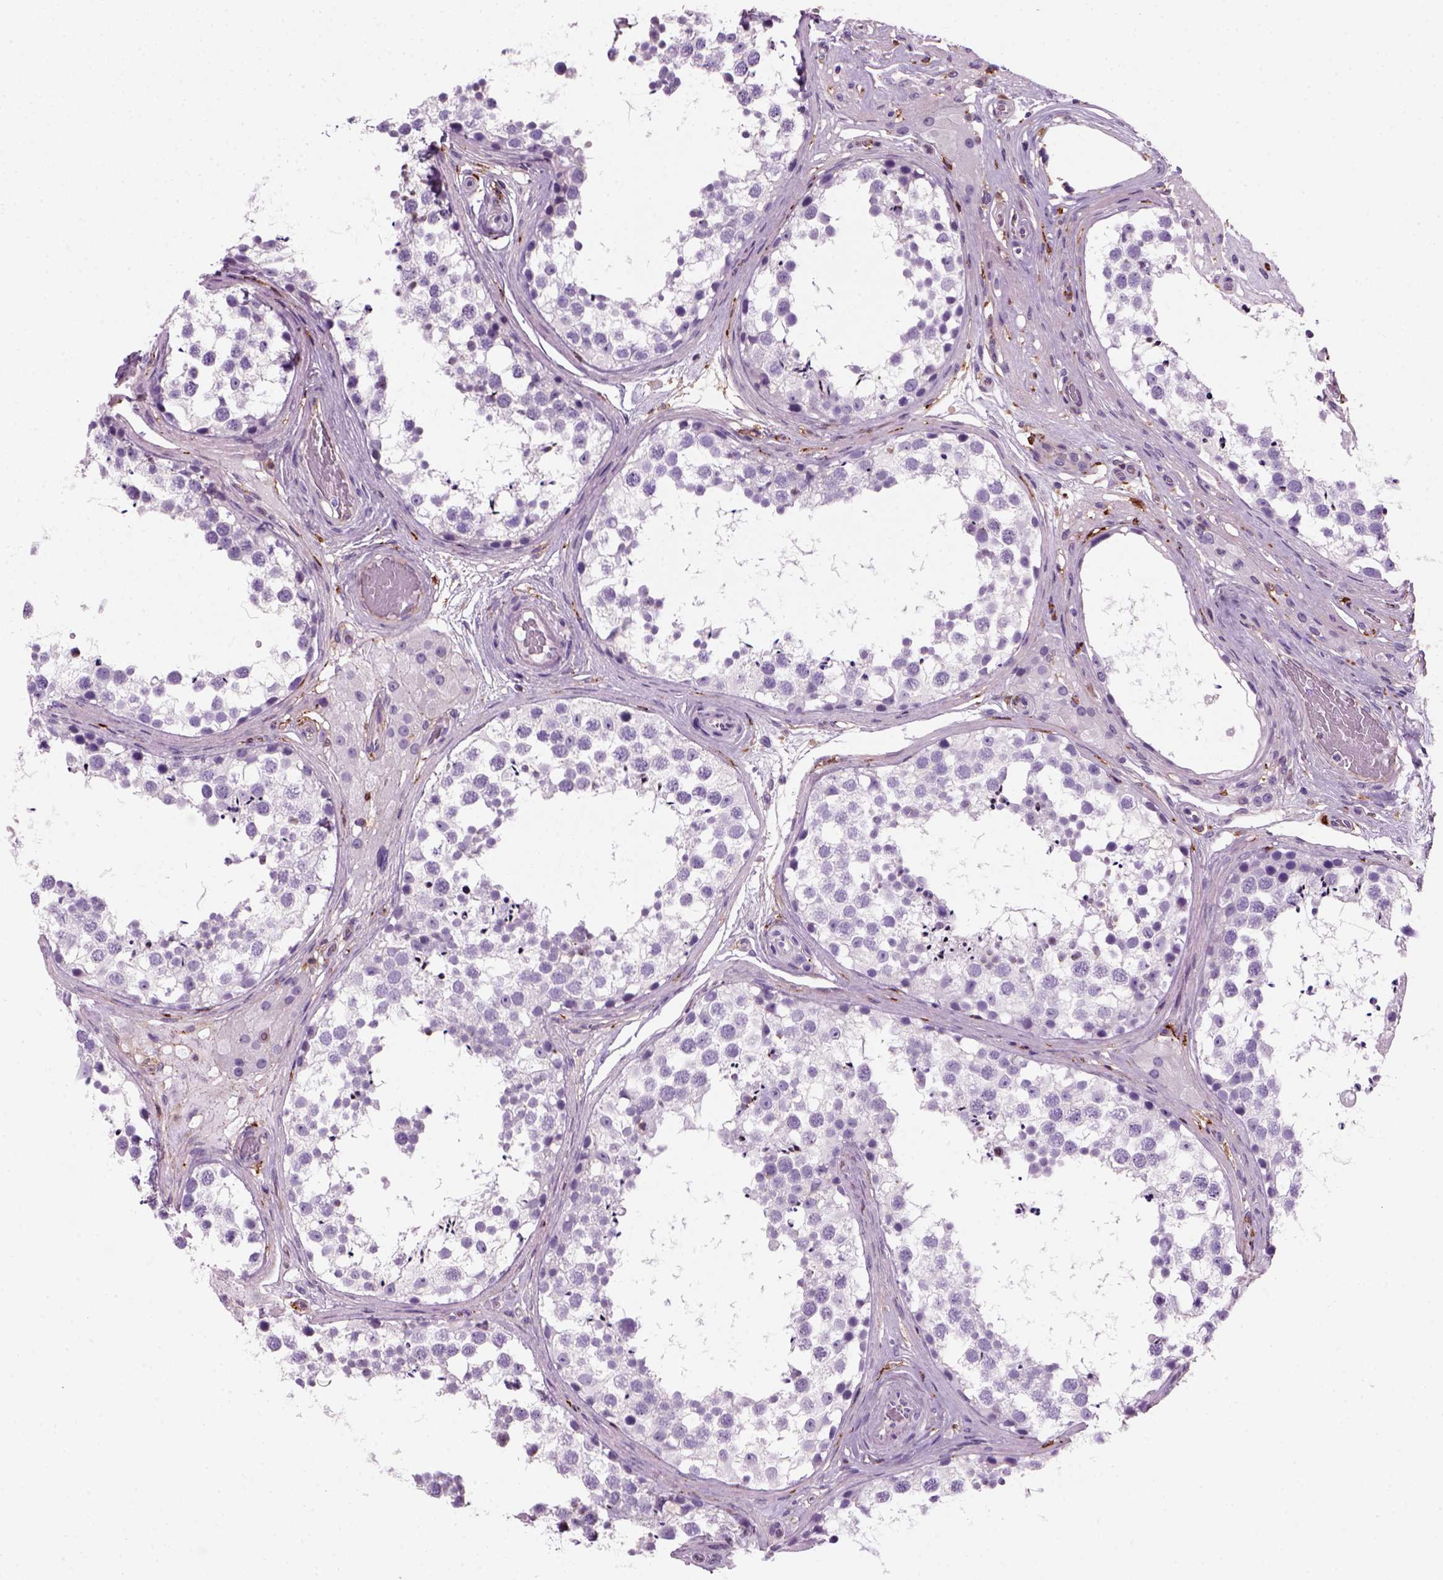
{"staining": {"intensity": "strong", "quantity": "<25%", "location": "nuclear"}, "tissue": "testis", "cell_type": "Cells in seminiferous ducts", "image_type": "normal", "snomed": [{"axis": "morphology", "description": "Normal tissue, NOS"}, {"axis": "morphology", "description": "Seminoma, NOS"}, {"axis": "topography", "description": "Testis"}], "caption": "Cells in seminiferous ducts exhibit medium levels of strong nuclear positivity in approximately <25% of cells in normal human testis. The staining is performed using DAB brown chromogen to label protein expression. The nuclei are counter-stained blue using hematoxylin.", "gene": "MARCKS", "patient": {"sex": "male", "age": 65}}